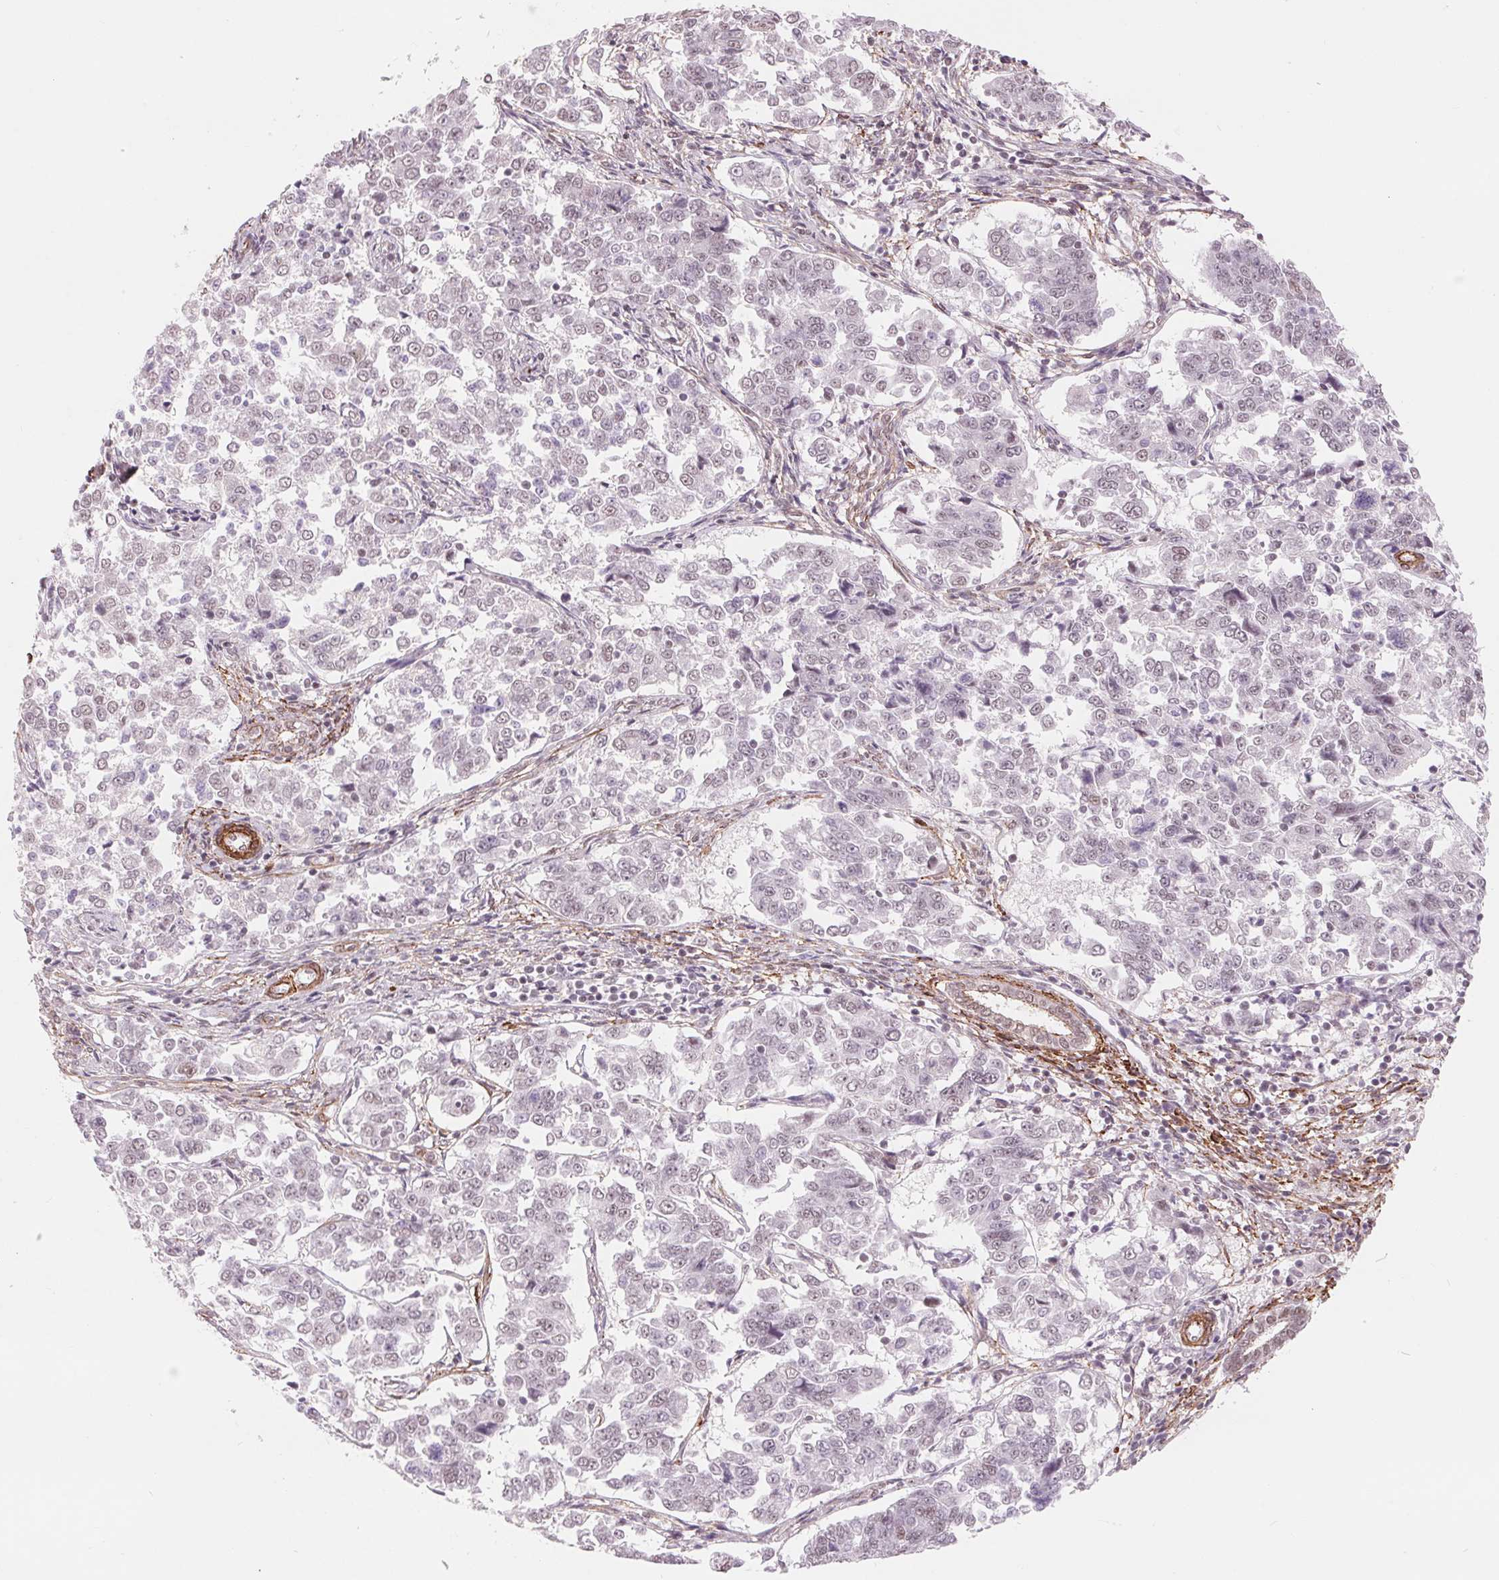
{"staining": {"intensity": "weak", "quantity": "<25%", "location": "nuclear"}, "tissue": "endometrial cancer", "cell_type": "Tumor cells", "image_type": "cancer", "snomed": [{"axis": "morphology", "description": "Adenocarcinoma, NOS"}, {"axis": "topography", "description": "Endometrium"}], "caption": "Immunohistochemistry photomicrograph of neoplastic tissue: human endometrial cancer stained with DAB displays no significant protein expression in tumor cells.", "gene": "BCAT1", "patient": {"sex": "female", "age": 43}}